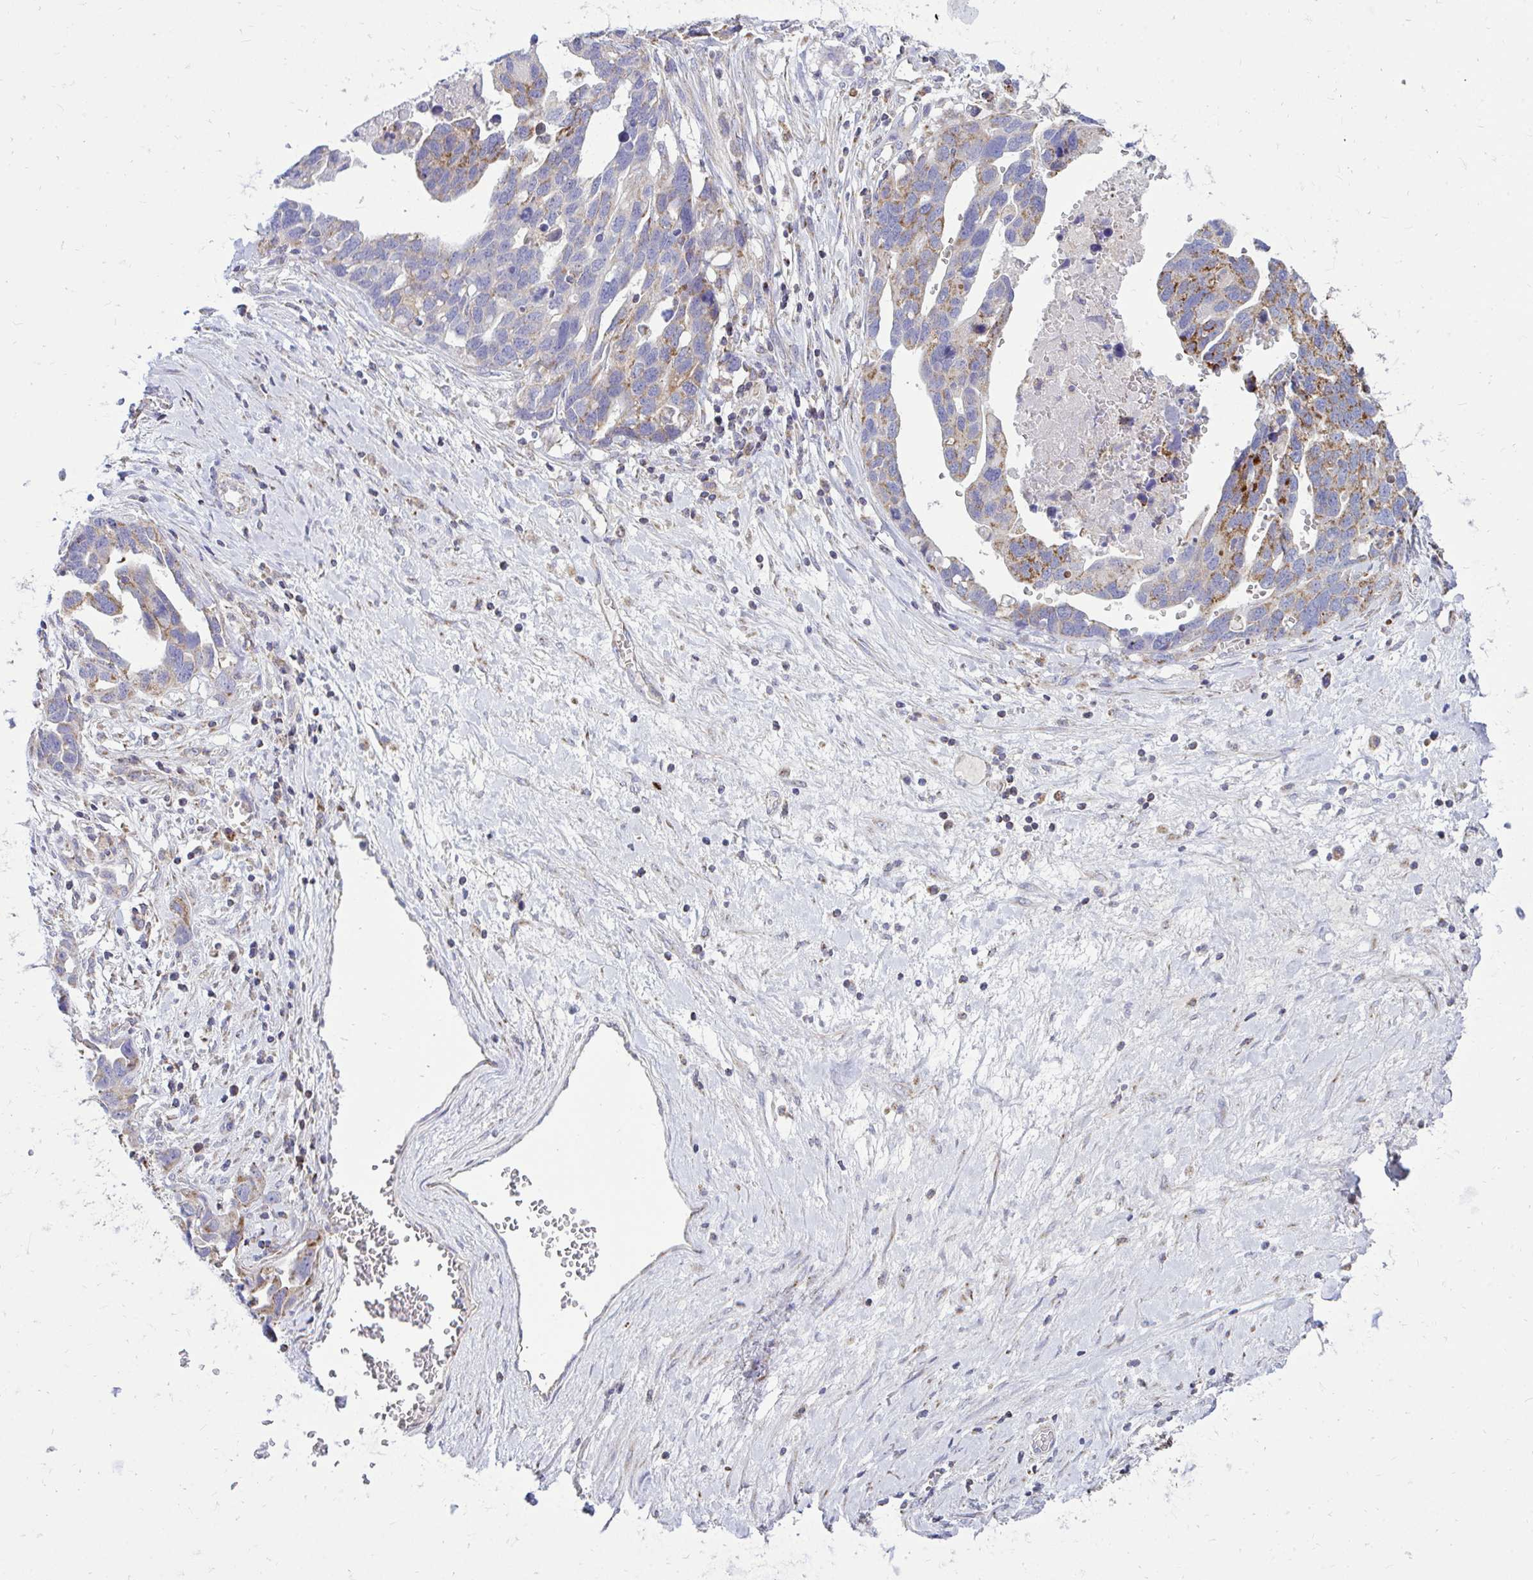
{"staining": {"intensity": "moderate", "quantity": "<25%", "location": "cytoplasmic/membranous"}, "tissue": "ovarian cancer", "cell_type": "Tumor cells", "image_type": "cancer", "snomed": [{"axis": "morphology", "description": "Cystadenocarcinoma, serous, NOS"}, {"axis": "topography", "description": "Ovary"}], "caption": "Immunohistochemistry (IHC) micrograph of human ovarian cancer stained for a protein (brown), which demonstrates low levels of moderate cytoplasmic/membranous expression in about <25% of tumor cells.", "gene": "OR10R2", "patient": {"sex": "female", "age": 54}}